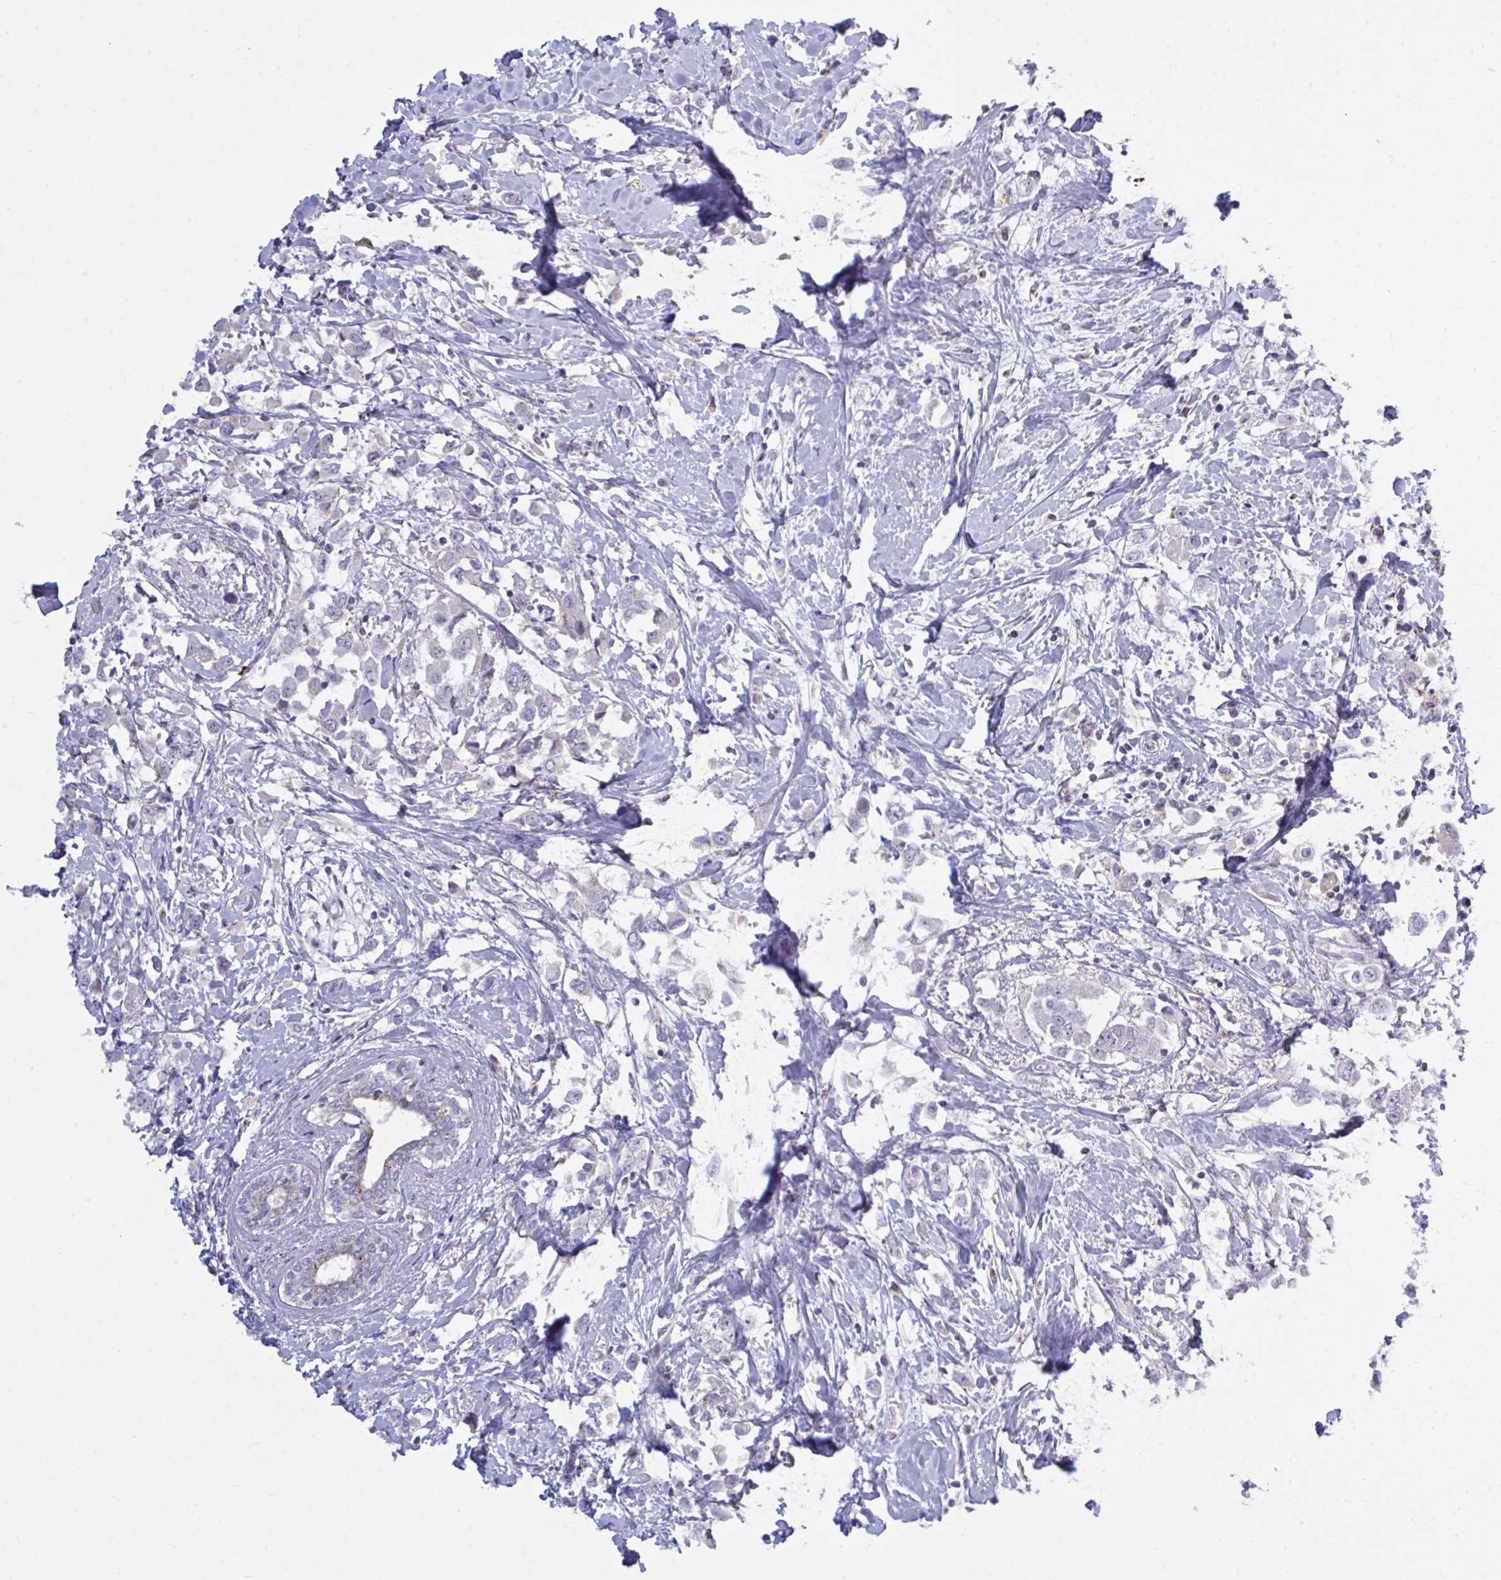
{"staining": {"intensity": "negative", "quantity": "none", "location": "none"}, "tissue": "breast cancer", "cell_type": "Tumor cells", "image_type": "cancer", "snomed": [{"axis": "morphology", "description": "Duct carcinoma"}, {"axis": "topography", "description": "Breast"}], "caption": "DAB immunohistochemical staining of human breast cancer shows no significant expression in tumor cells. (Brightfield microscopy of DAB IHC at high magnification).", "gene": "ATG9A", "patient": {"sex": "female", "age": 61}}